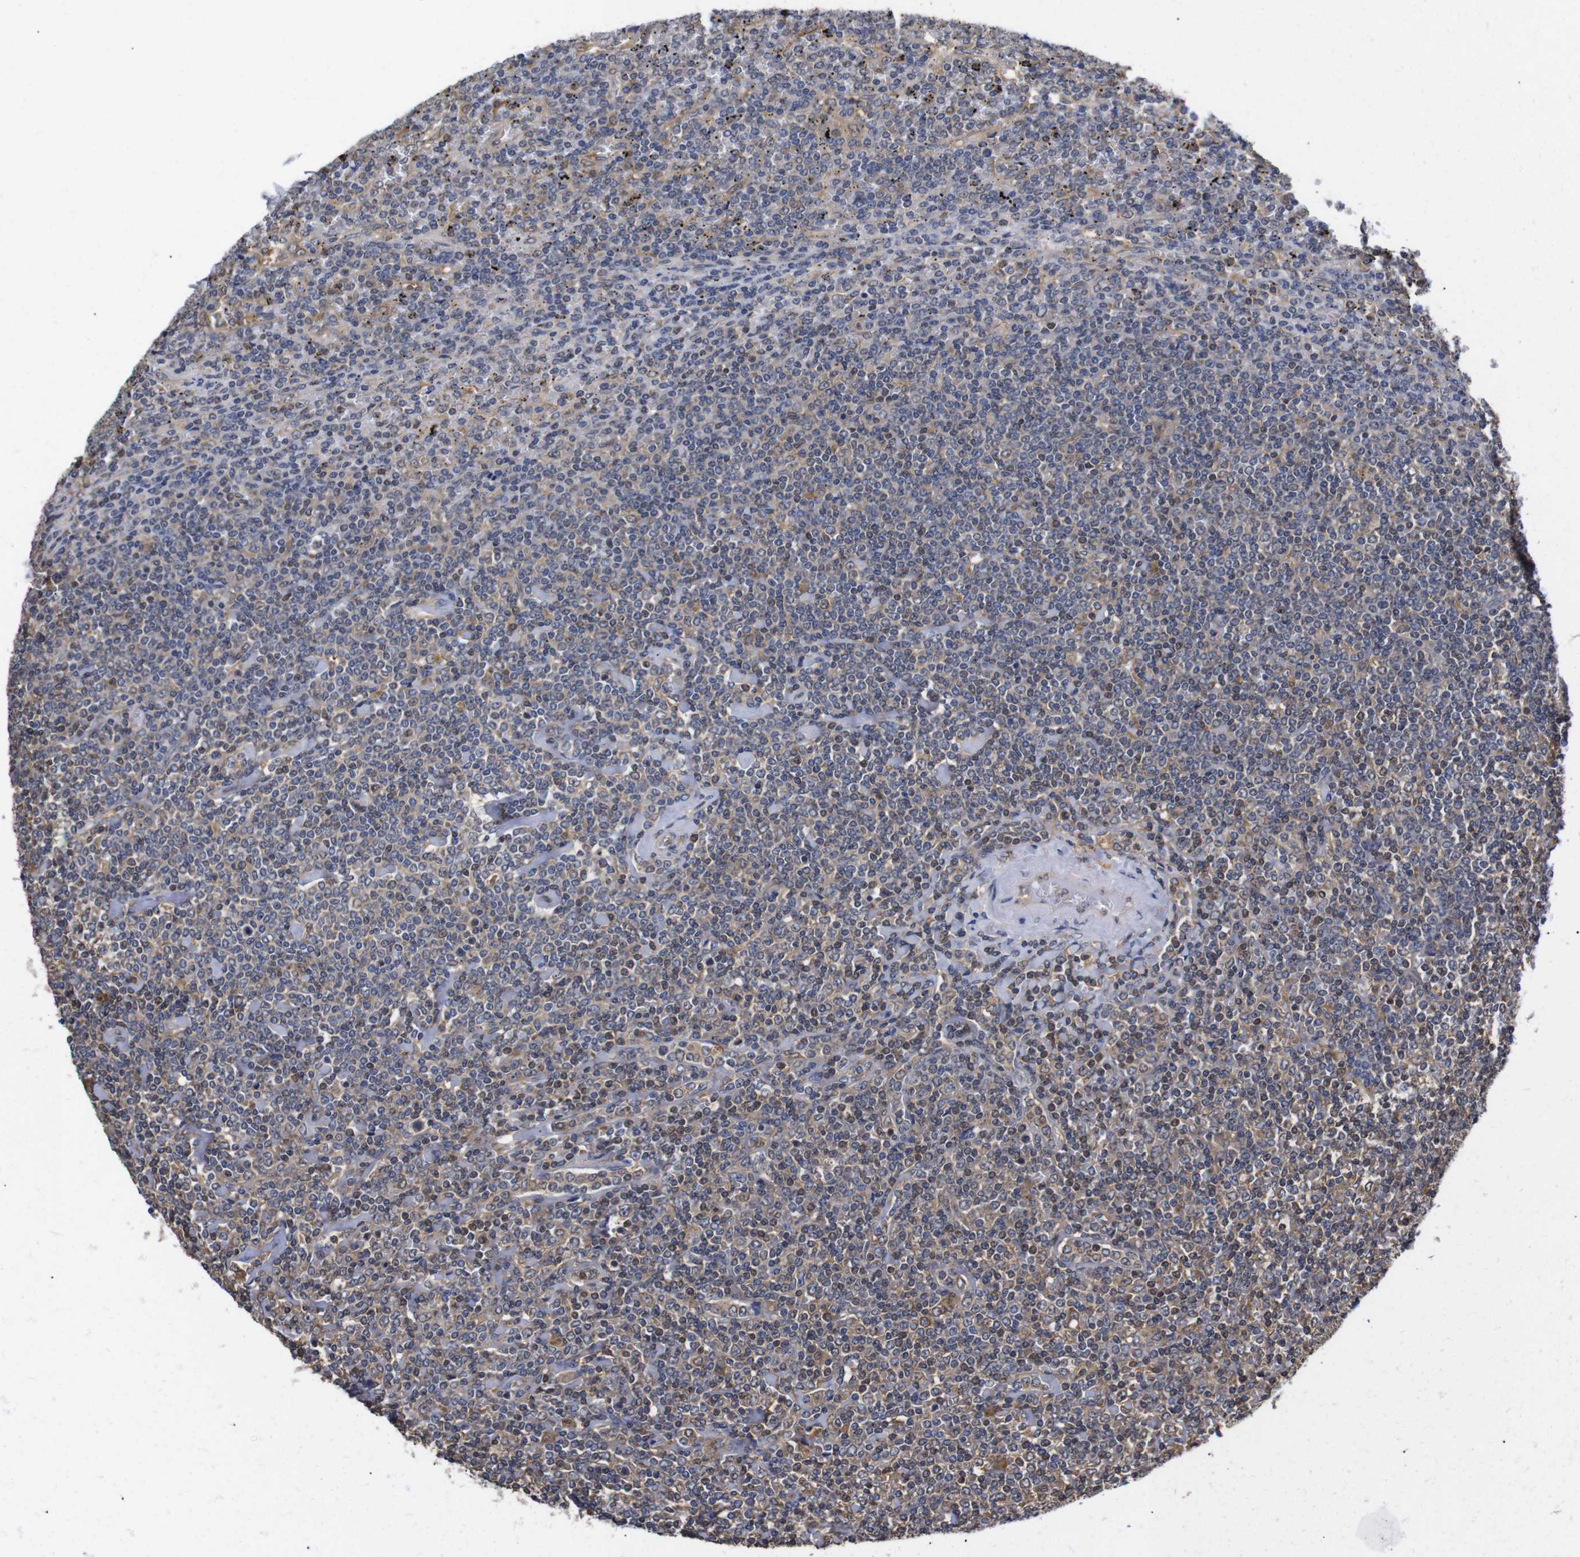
{"staining": {"intensity": "weak", "quantity": "25%-75%", "location": "cytoplasmic/membranous"}, "tissue": "lymphoma", "cell_type": "Tumor cells", "image_type": "cancer", "snomed": [{"axis": "morphology", "description": "Malignant lymphoma, non-Hodgkin's type, Low grade"}, {"axis": "topography", "description": "Spleen"}], "caption": "Lymphoma tissue exhibits weak cytoplasmic/membranous staining in approximately 25%-75% of tumor cells", "gene": "LRRCC1", "patient": {"sex": "female", "age": 19}}